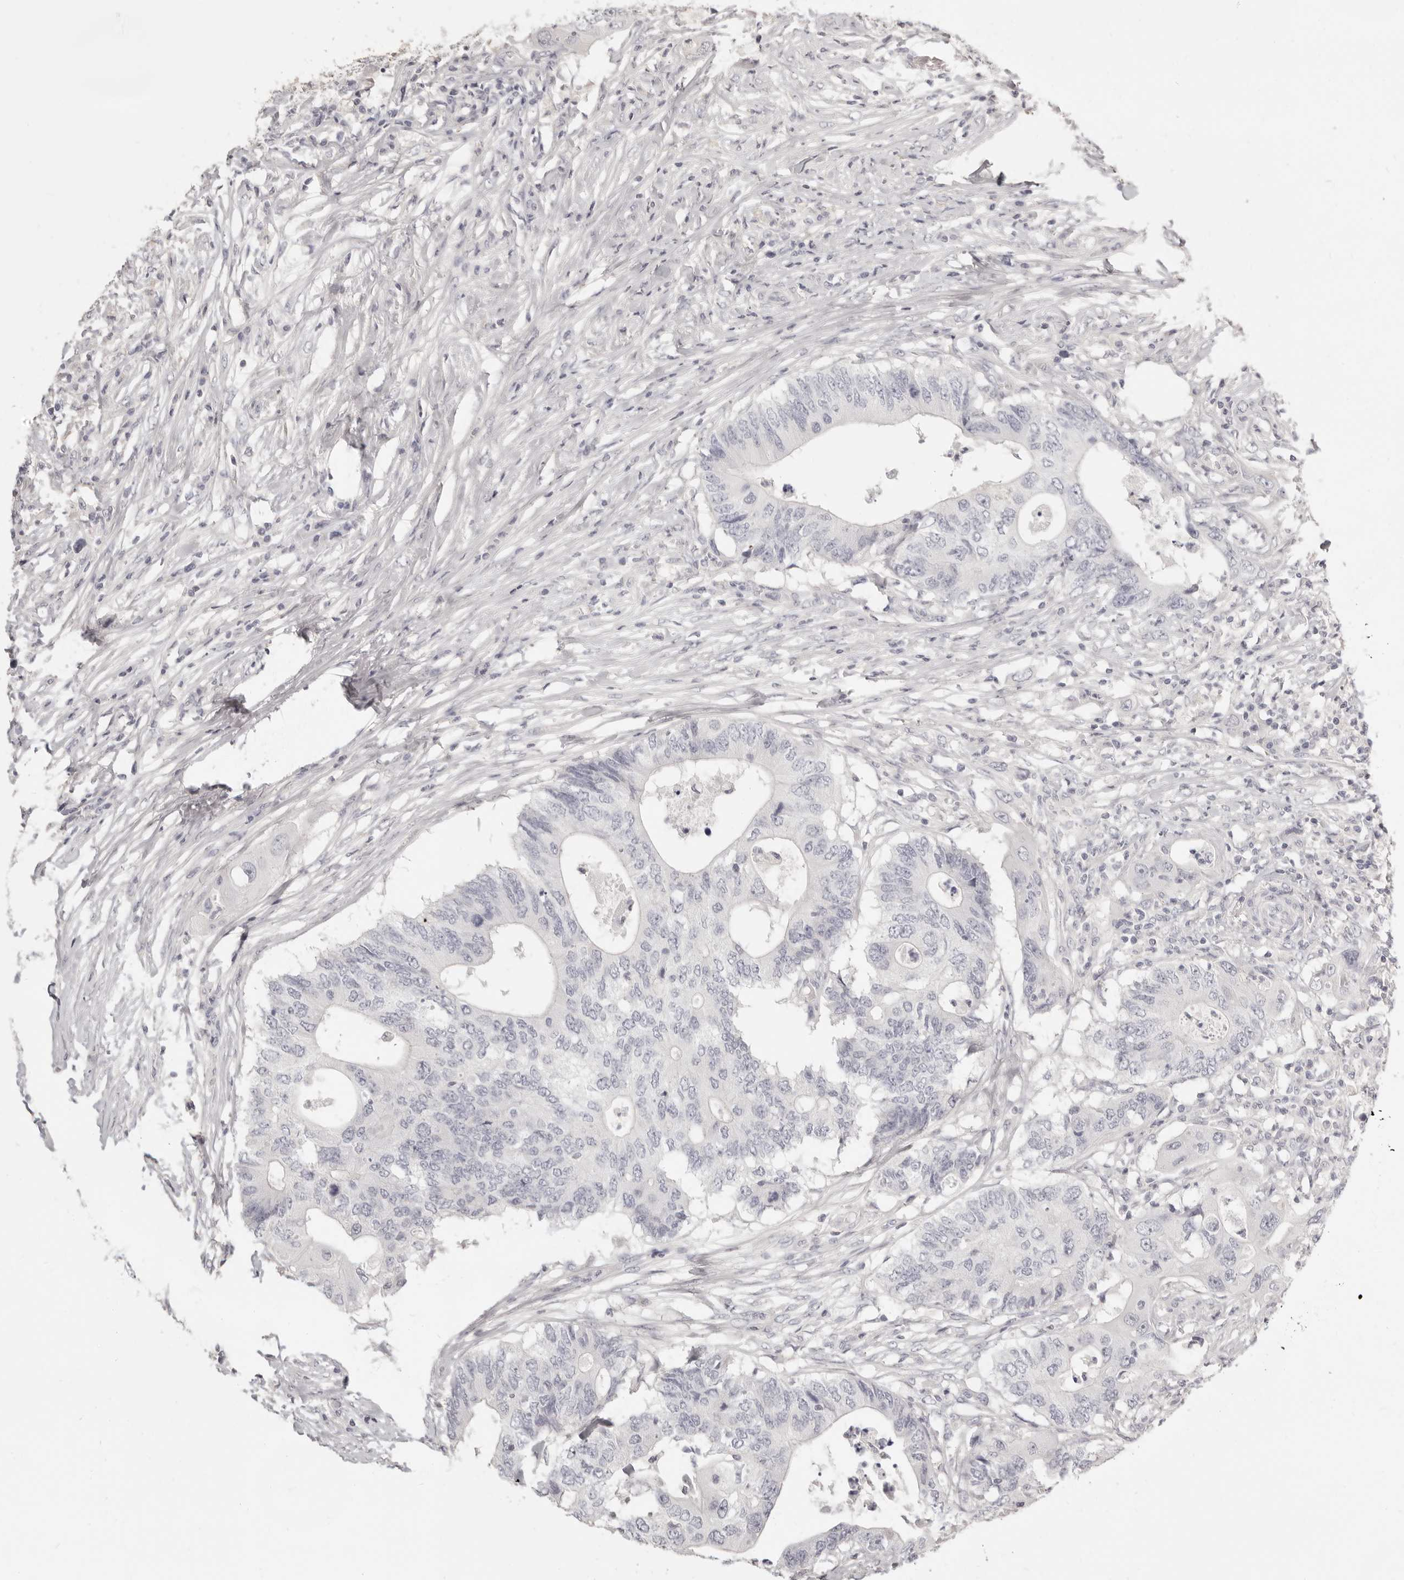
{"staining": {"intensity": "negative", "quantity": "none", "location": "none"}, "tissue": "colorectal cancer", "cell_type": "Tumor cells", "image_type": "cancer", "snomed": [{"axis": "morphology", "description": "Adenocarcinoma, NOS"}, {"axis": "topography", "description": "Colon"}], "caption": "A micrograph of human colorectal adenocarcinoma is negative for staining in tumor cells. Nuclei are stained in blue.", "gene": "FABP1", "patient": {"sex": "male", "age": 71}}